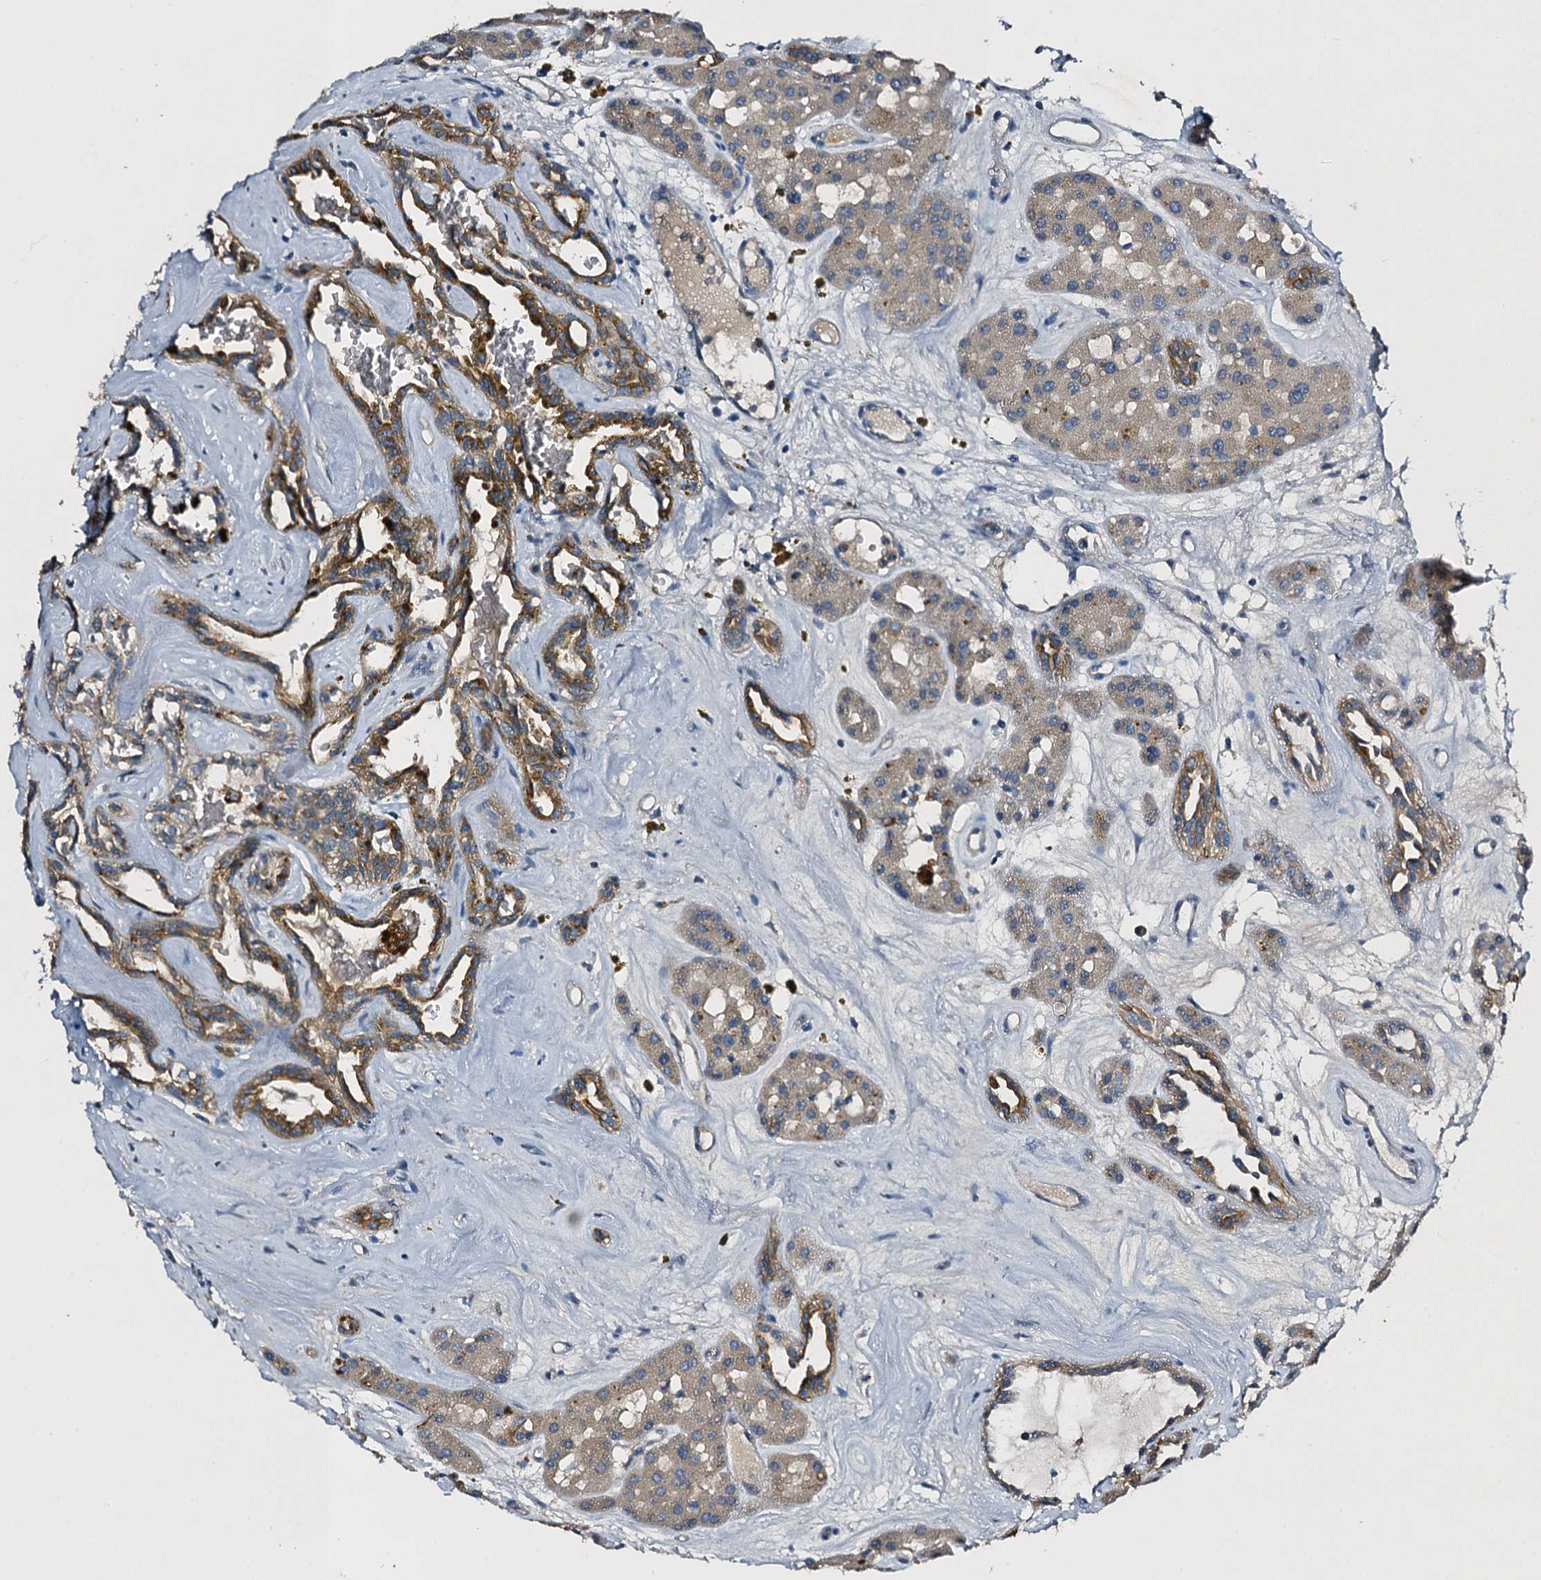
{"staining": {"intensity": "negative", "quantity": "none", "location": "none"}, "tissue": "renal cancer", "cell_type": "Tumor cells", "image_type": "cancer", "snomed": [{"axis": "morphology", "description": "Carcinoma, NOS"}, {"axis": "topography", "description": "Kidney"}], "caption": "A high-resolution micrograph shows immunohistochemistry (IHC) staining of renal carcinoma, which reveals no significant expression in tumor cells. (Immunohistochemistry, brightfield microscopy, high magnification).", "gene": "SLC11A2", "patient": {"sex": "female", "age": 75}}